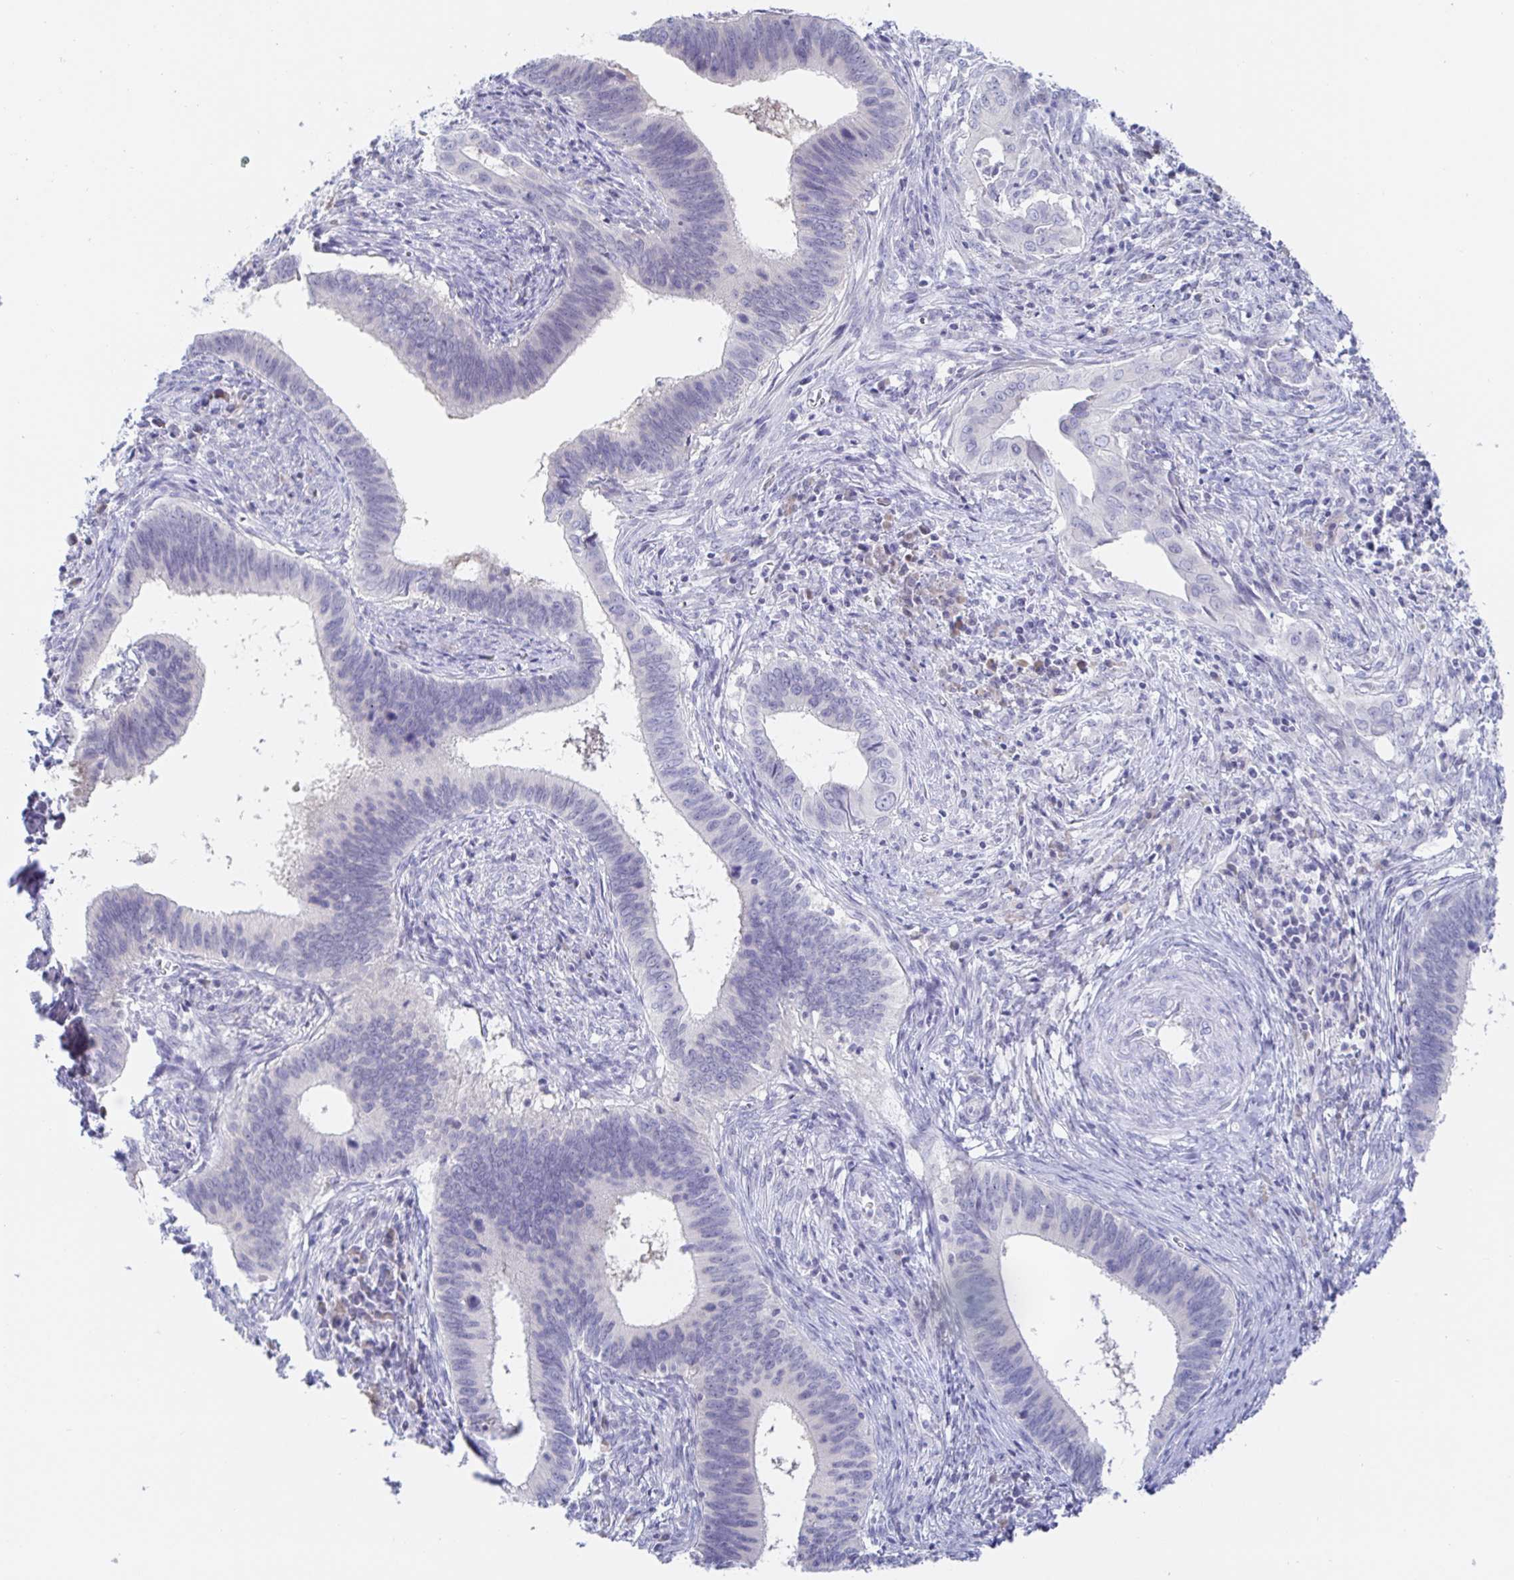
{"staining": {"intensity": "negative", "quantity": "none", "location": "none"}, "tissue": "cervical cancer", "cell_type": "Tumor cells", "image_type": "cancer", "snomed": [{"axis": "morphology", "description": "Adenocarcinoma, NOS"}, {"axis": "topography", "description": "Cervix"}], "caption": "This is a micrograph of IHC staining of adenocarcinoma (cervical), which shows no expression in tumor cells.", "gene": "SIAH3", "patient": {"sex": "female", "age": 42}}